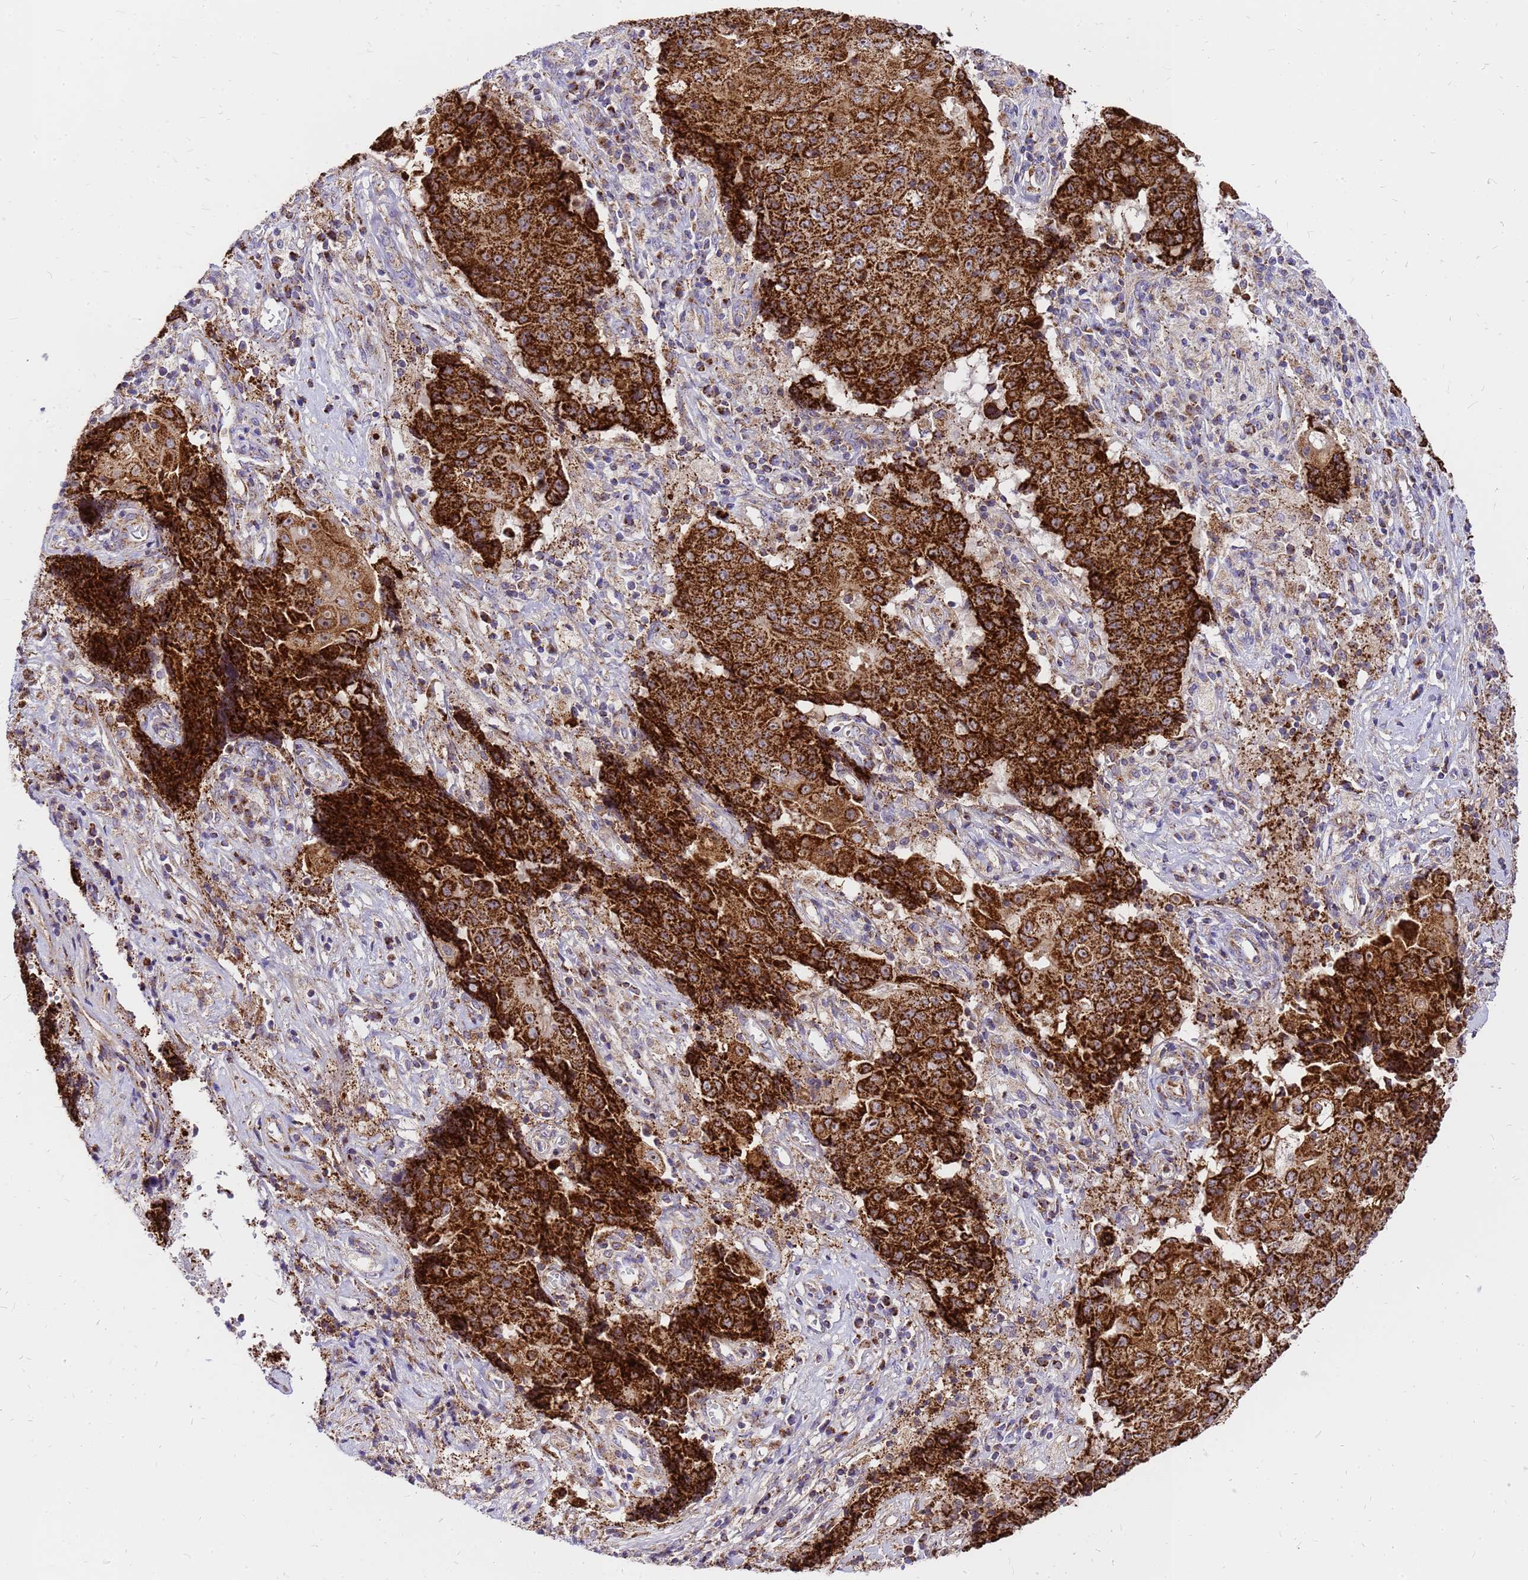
{"staining": {"intensity": "strong", "quantity": ">75%", "location": "cytoplasmic/membranous"}, "tissue": "ovarian cancer", "cell_type": "Tumor cells", "image_type": "cancer", "snomed": [{"axis": "morphology", "description": "Carcinoma, endometroid"}, {"axis": "topography", "description": "Ovary"}], "caption": "Protein staining shows strong cytoplasmic/membranous expression in about >75% of tumor cells in endometroid carcinoma (ovarian). Using DAB (3,3'-diaminobenzidine) (brown) and hematoxylin (blue) stains, captured at high magnification using brightfield microscopy.", "gene": "MRPS26", "patient": {"sex": "female", "age": 42}}